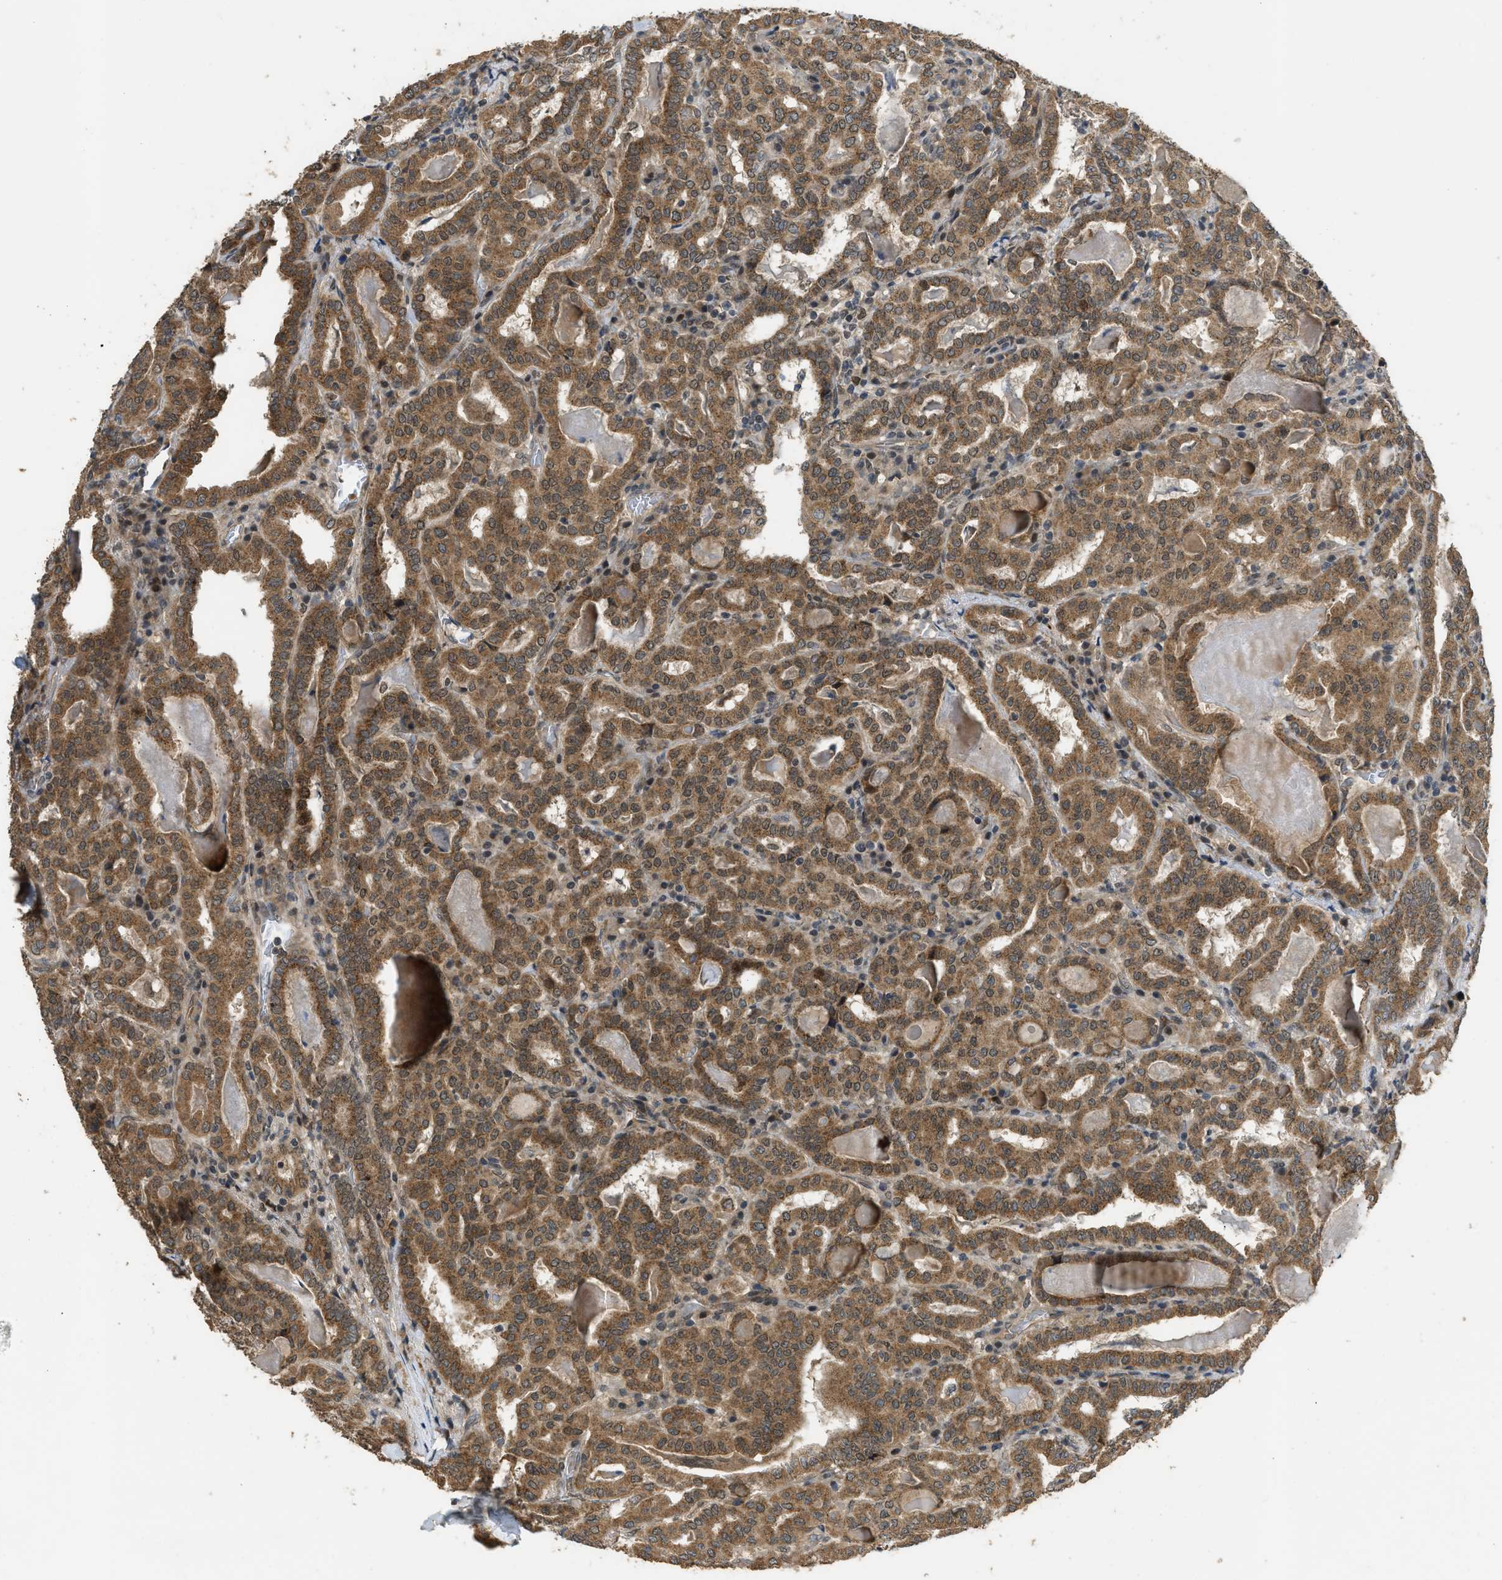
{"staining": {"intensity": "moderate", "quantity": ">75%", "location": "cytoplasmic/membranous"}, "tissue": "thyroid cancer", "cell_type": "Tumor cells", "image_type": "cancer", "snomed": [{"axis": "morphology", "description": "Papillary adenocarcinoma, NOS"}, {"axis": "topography", "description": "Thyroid gland"}], "caption": "Approximately >75% of tumor cells in thyroid papillary adenocarcinoma show moderate cytoplasmic/membranous protein expression as visualized by brown immunohistochemical staining.", "gene": "GET1", "patient": {"sex": "female", "age": 42}}